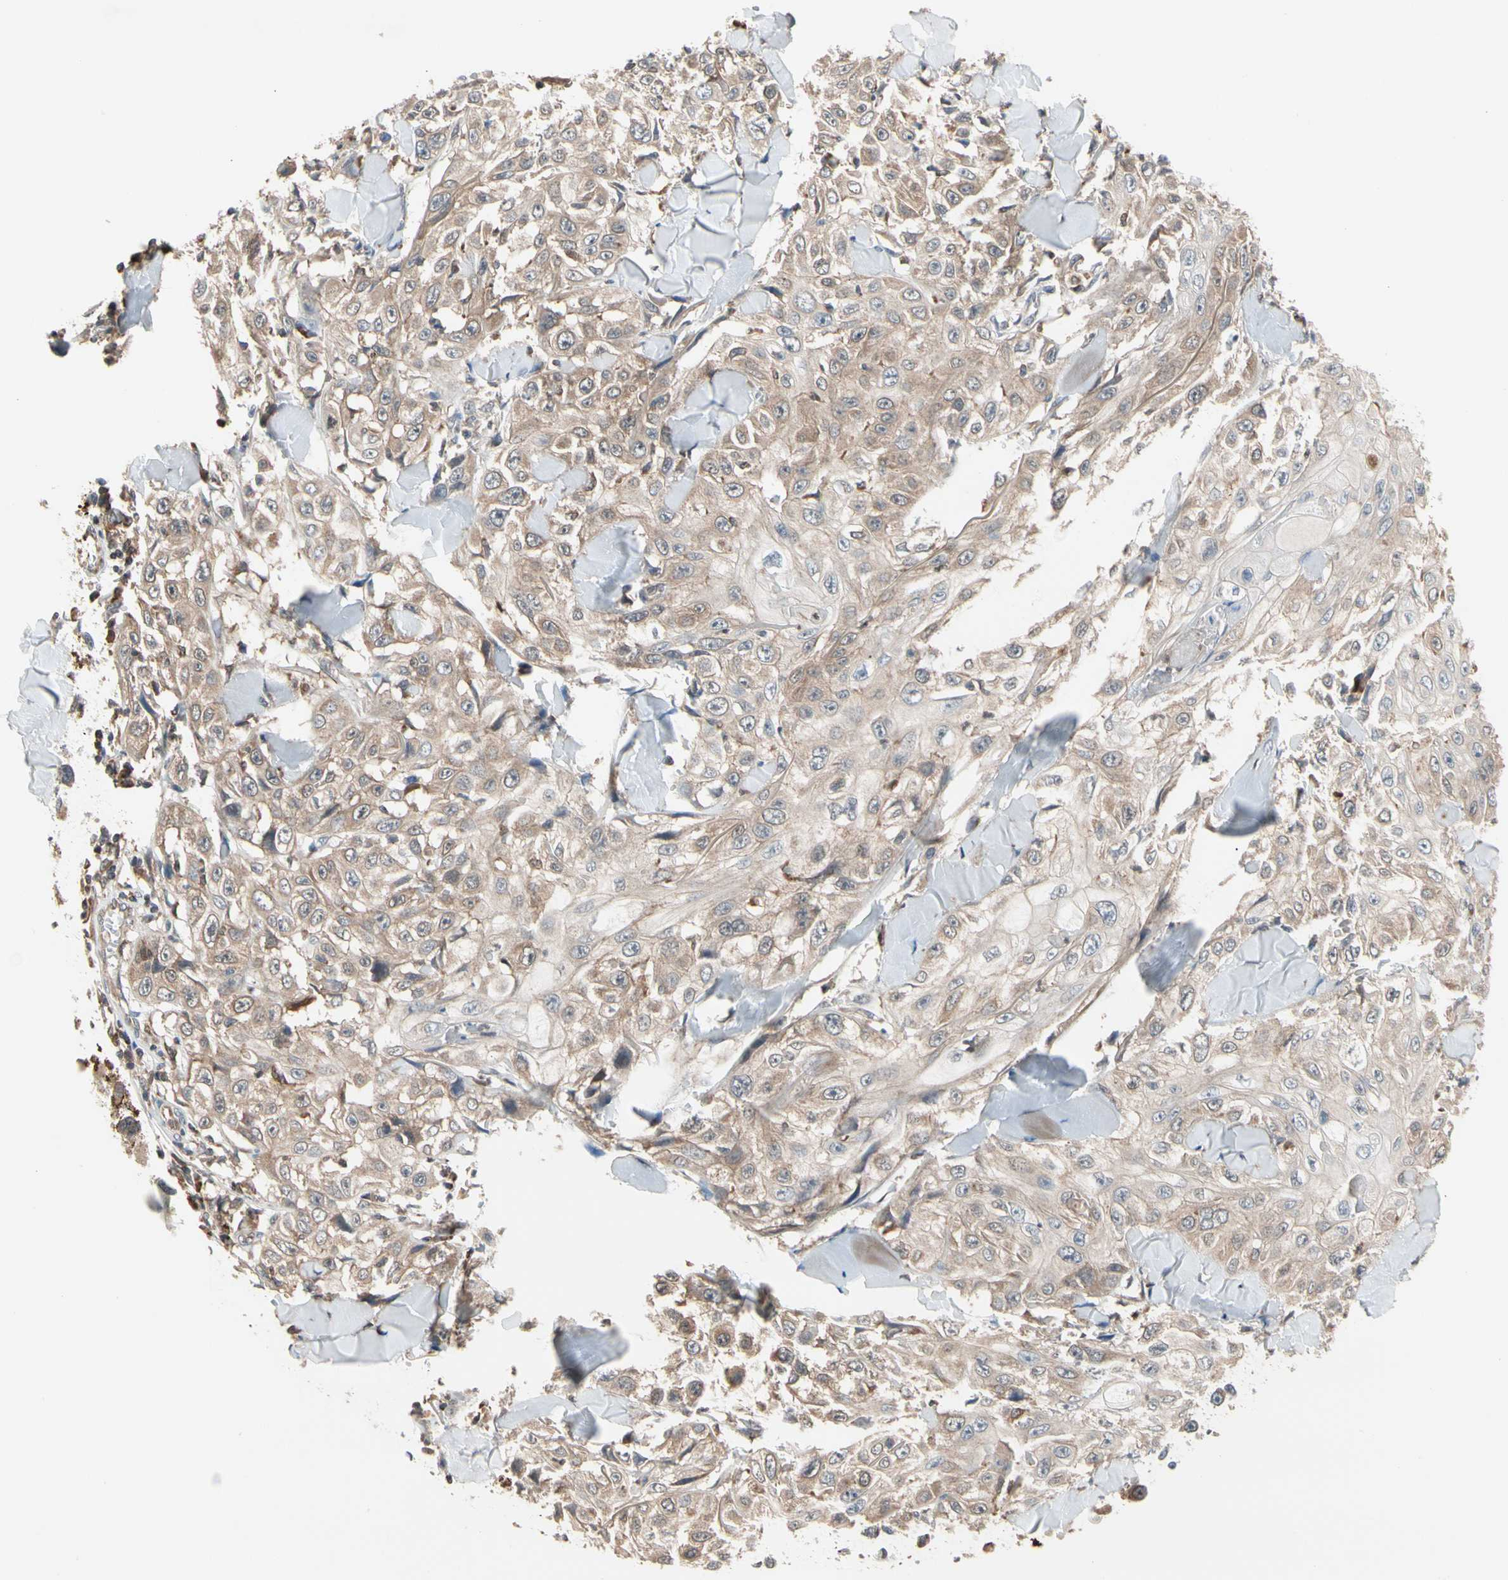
{"staining": {"intensity": "moderate", "quantity": "25%-75%", "location": "cytoplasmic/membranous"}, "tissue": "skin cancer", "cell_type": "Tumor cells", "image_type": "cancer", "snomed": [{"axis": "morphology", "description": "Squamous cell carcinoma, NOS"}, {"axis": "topography", "description": "Skin"}], "caption": "Brown immunohistochemical staining in human skin cancer (squamous cell carcinoma) exhibits moderate cytoplasmic/membranous positivity in about 25%-75% of tumor cells.", "gene": "MTHFS", "patient": {"sex": "male", "age": 86}}